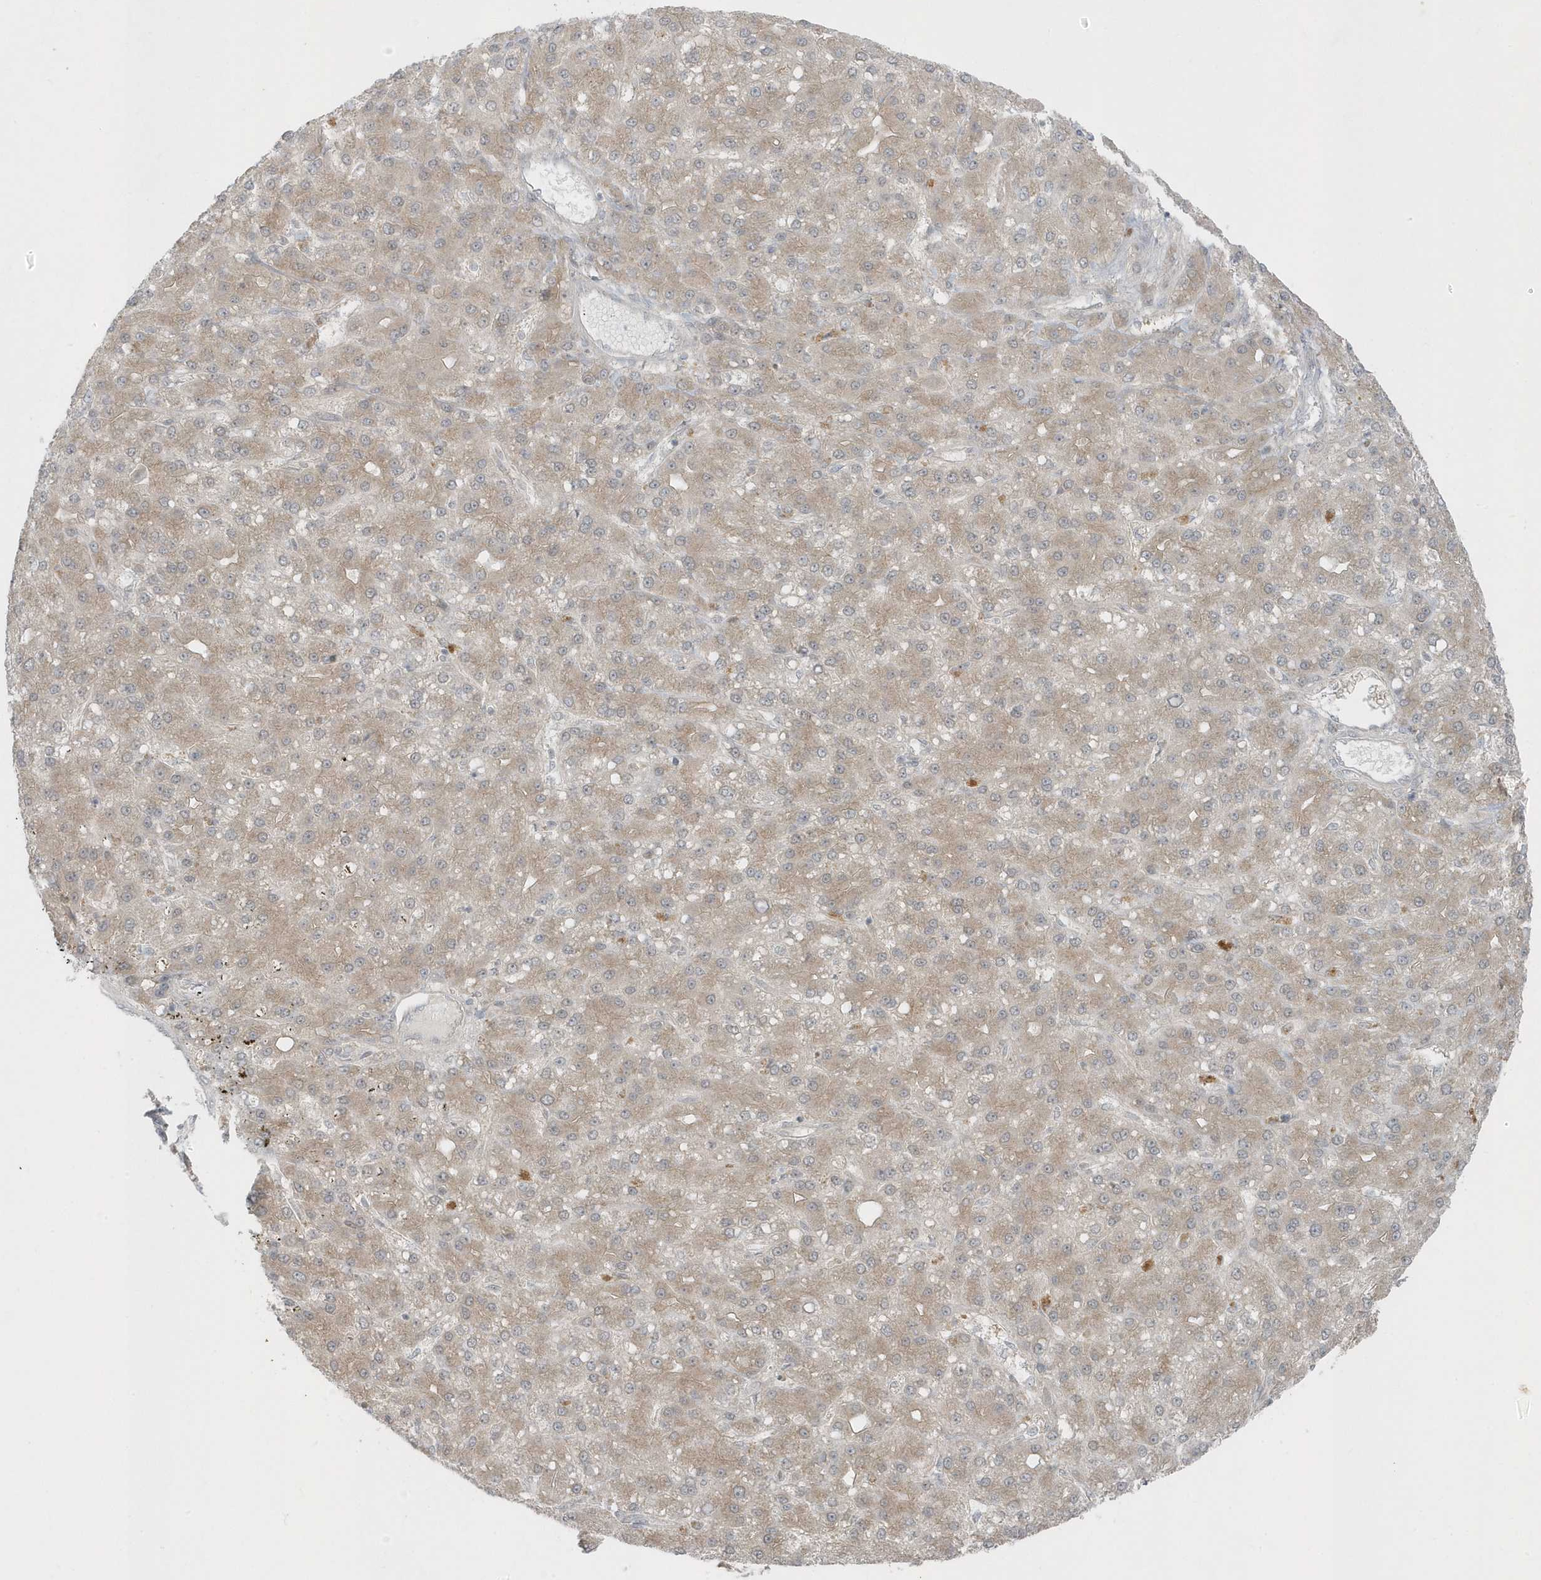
{"staining": {"intensity": "weak", "quantity": "25%-75%", "location": "cytoplasmic/membranous"}, "tissue": "liver cancer", "cell_type": "Tumor cells", "image_type": "cancer", "snomed": [{"axis": "morphology", "description": "Carcinoma, Hepatocellular, NOS"}, {"axis": "topography", "description": "Liver"}], "caption": "Immunohistochemical staining of human liver hepatocellular carcinoma reveals weak cytoplasmic/membranous protein staining in approximately 25%-75% of tumor cells.", "gene": "PARD3B", "patient": {"sex": "male", "age": 67}}